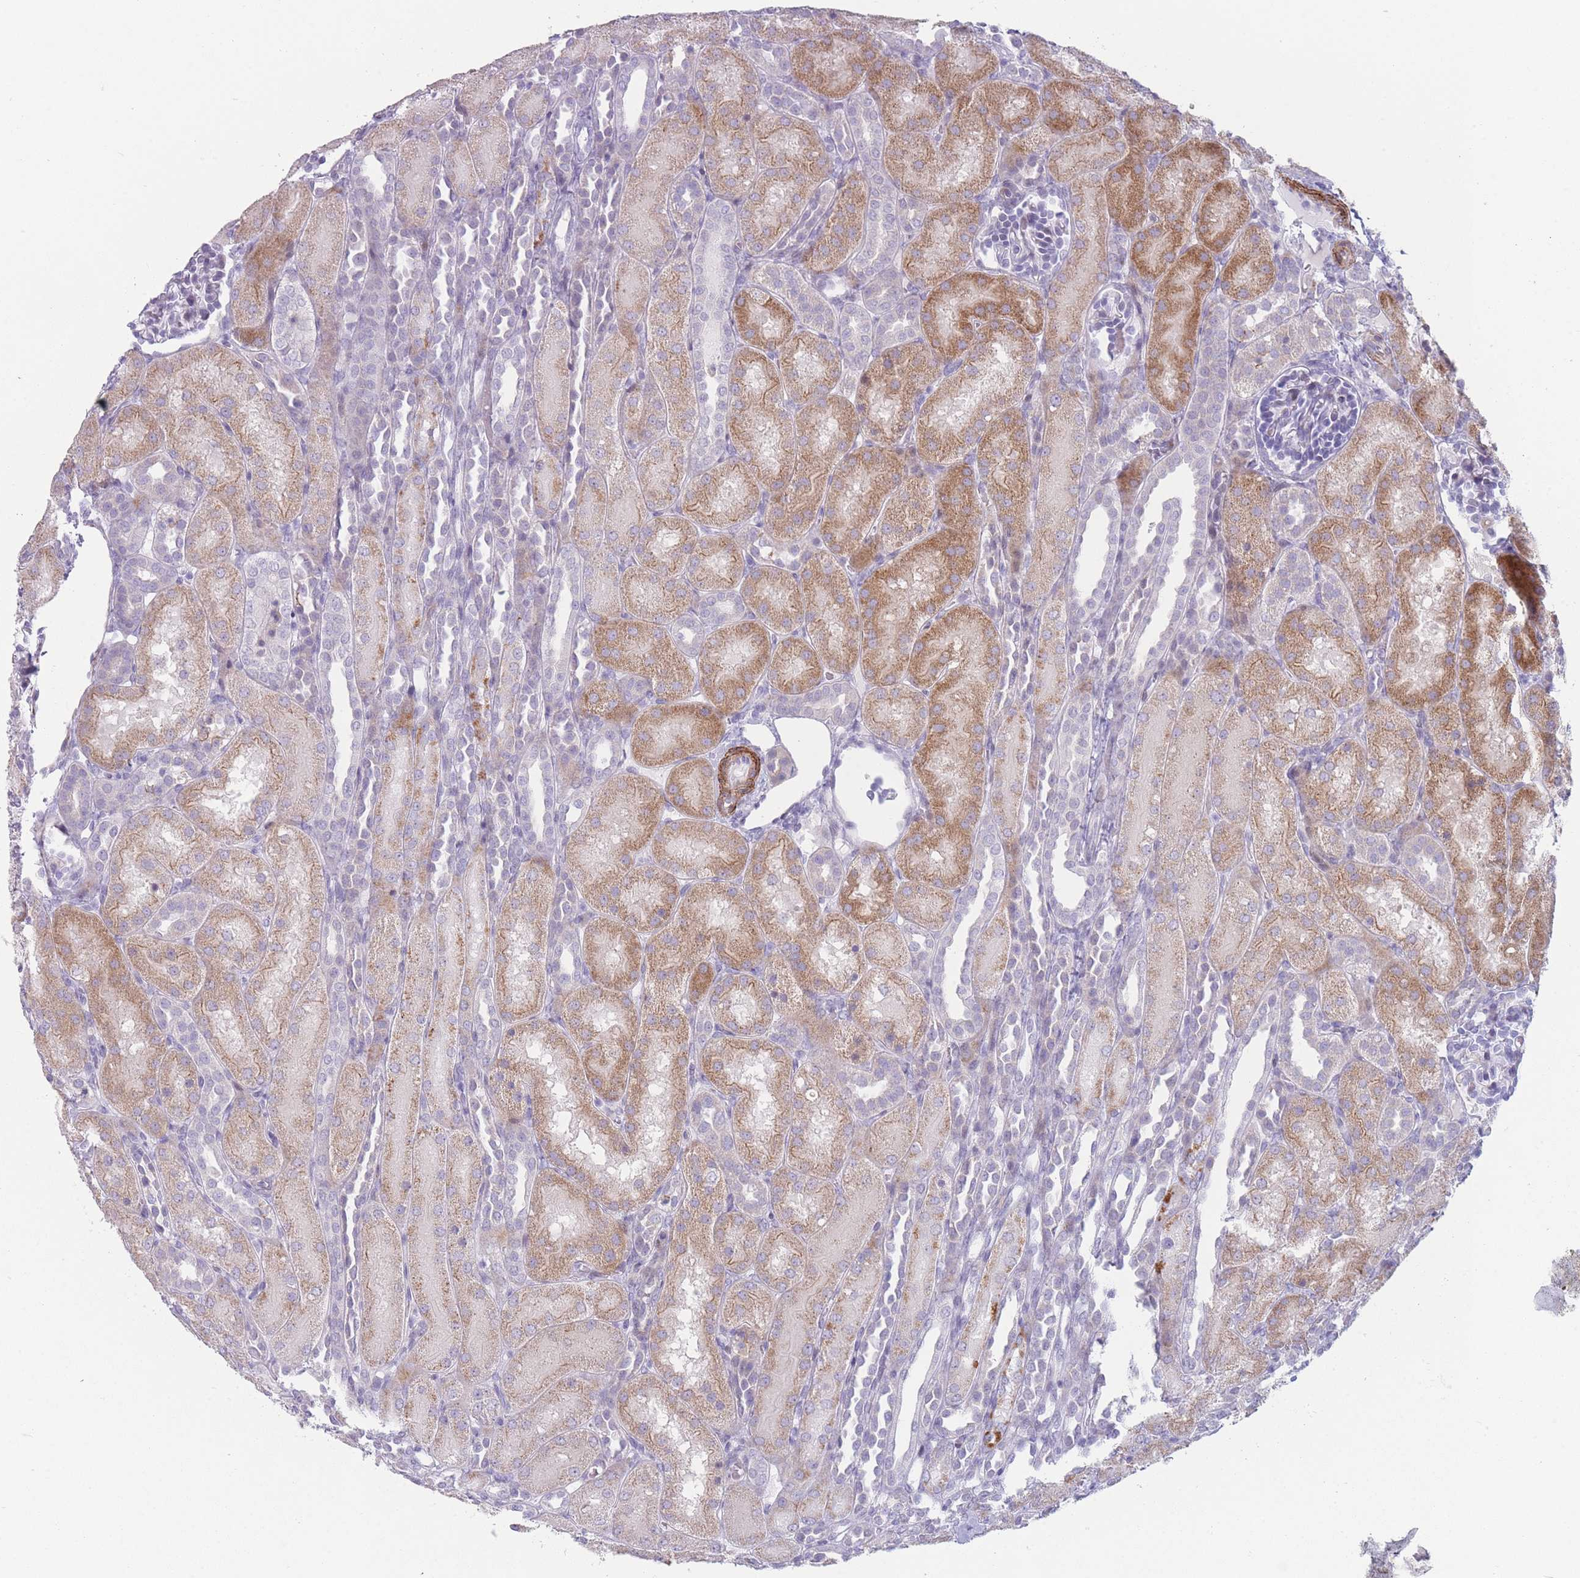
{"staining": {"intensity": "negative", "quantity": "none", "location": "none"}, "tissue": "kidney", "cell_type": "Cells in glomeruli", "image_type": "normal", "snomed": [{"axis": "morphology", "description": "Normal tissue, NOS"}, {"axis": "topography", "description": "Kidney"}], "caption": "IHC photomicrograph of normal kidney: kidney stained with DAB displays no significant protein positivity in cells in glomeruli.", "gene": "IFNA10", "patient": {"sex": "male", "age": 1}}